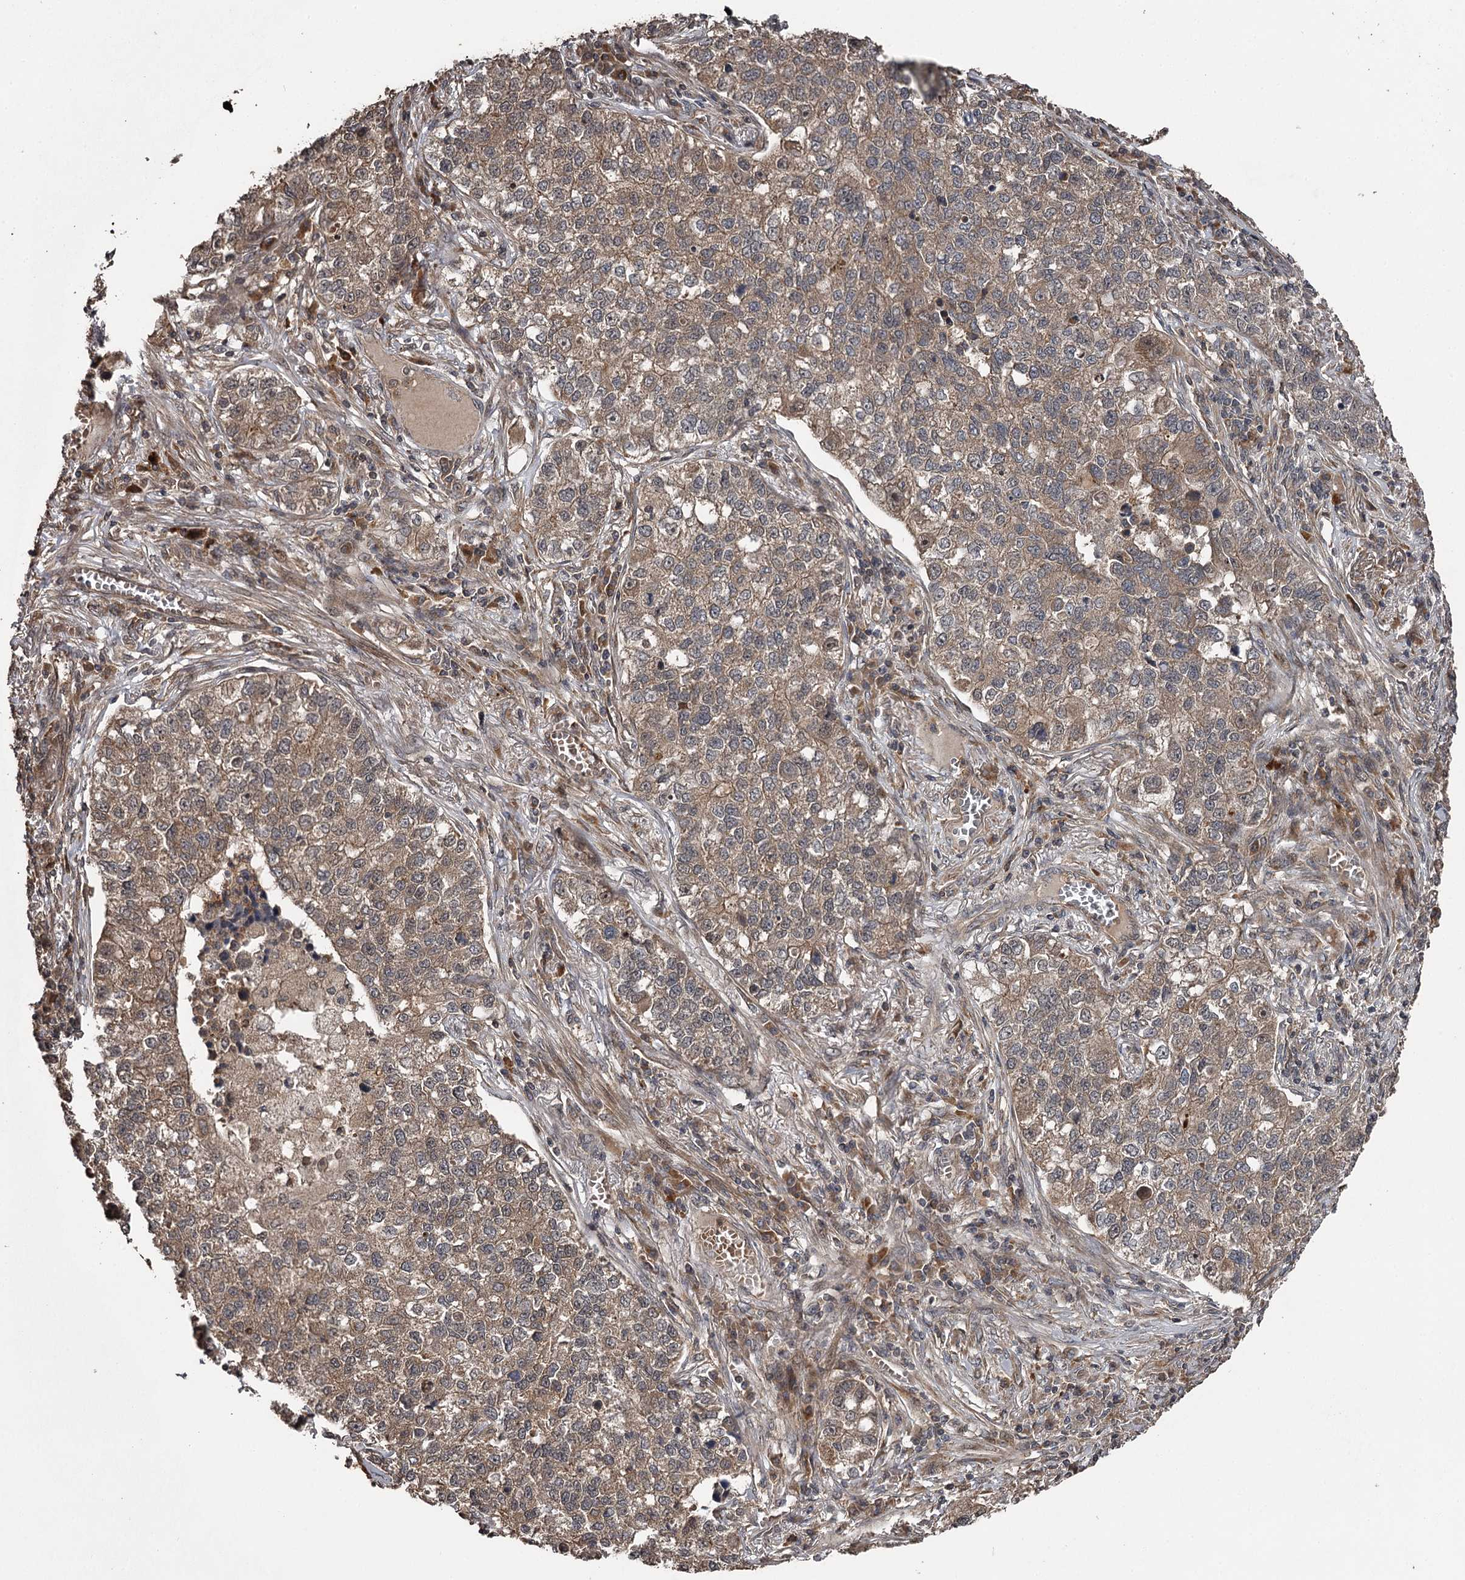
{"staining": {"intensity": "moderate", "quantity": ">75%", "location": "cytoplasmic/membranous"}, "tissue": "lung cancer", "cell_type": "Tumor cells", "image_type": "cancer", "snomed": [{"axis": "morphology", "description": "Adenocarcinoma, NOS"}, {"axis": "topography", "description": "Lung"}], "caption": "Immunohistochemical staining of human lung adenocarcinoma reveals moderate cytoplasmic/membranous protein positivity in about >75% of tumor cells.", "gene": "RAB21", "patient": {"sex": "male", "age": 49}}